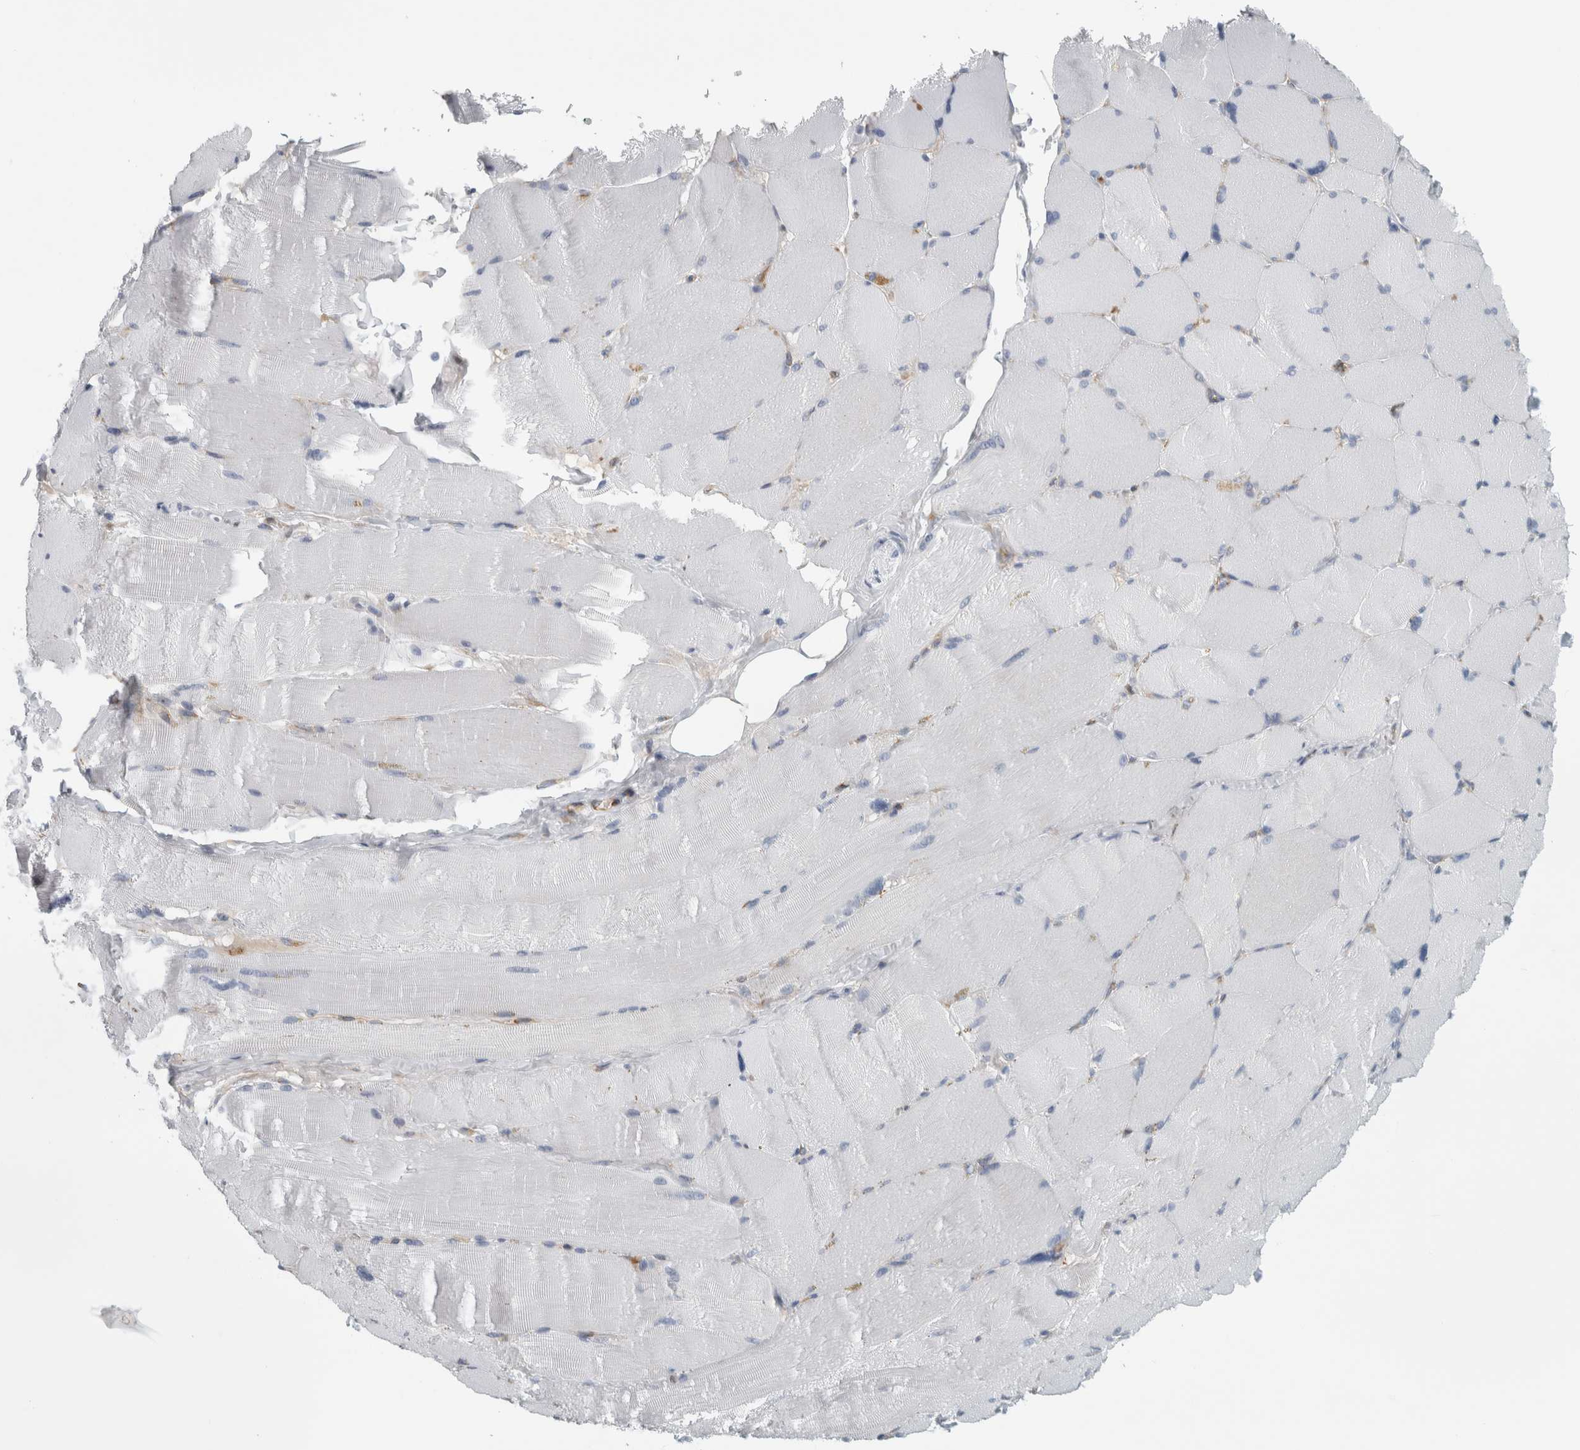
{"staining": {"intensity": "negative", "quantity": "none", "location": "none"}, "tissue": "skeletal muscle", "cell_type": "Myocytes", "image_type": "normal", "snomed": [{"axis": "morphology", "description": "Normal tissue, NOS"}, {"axis": "topography", "description": "Skin"}, {"axis": "topography", "description": "Skeletal muscle"}], "caption": "Immunohistochemistry (IHC) photomicrograph of normal skeletal muscle: skeletal muscle stained with DAB (3,3'-diaminobenzidine) exhibits no significant protein expression in myocytes. (Brightfield microscopy of DAB IHC at high magnification).", "gene": "B3GNT3", "patient": {"sex": "male", "age": 83}}